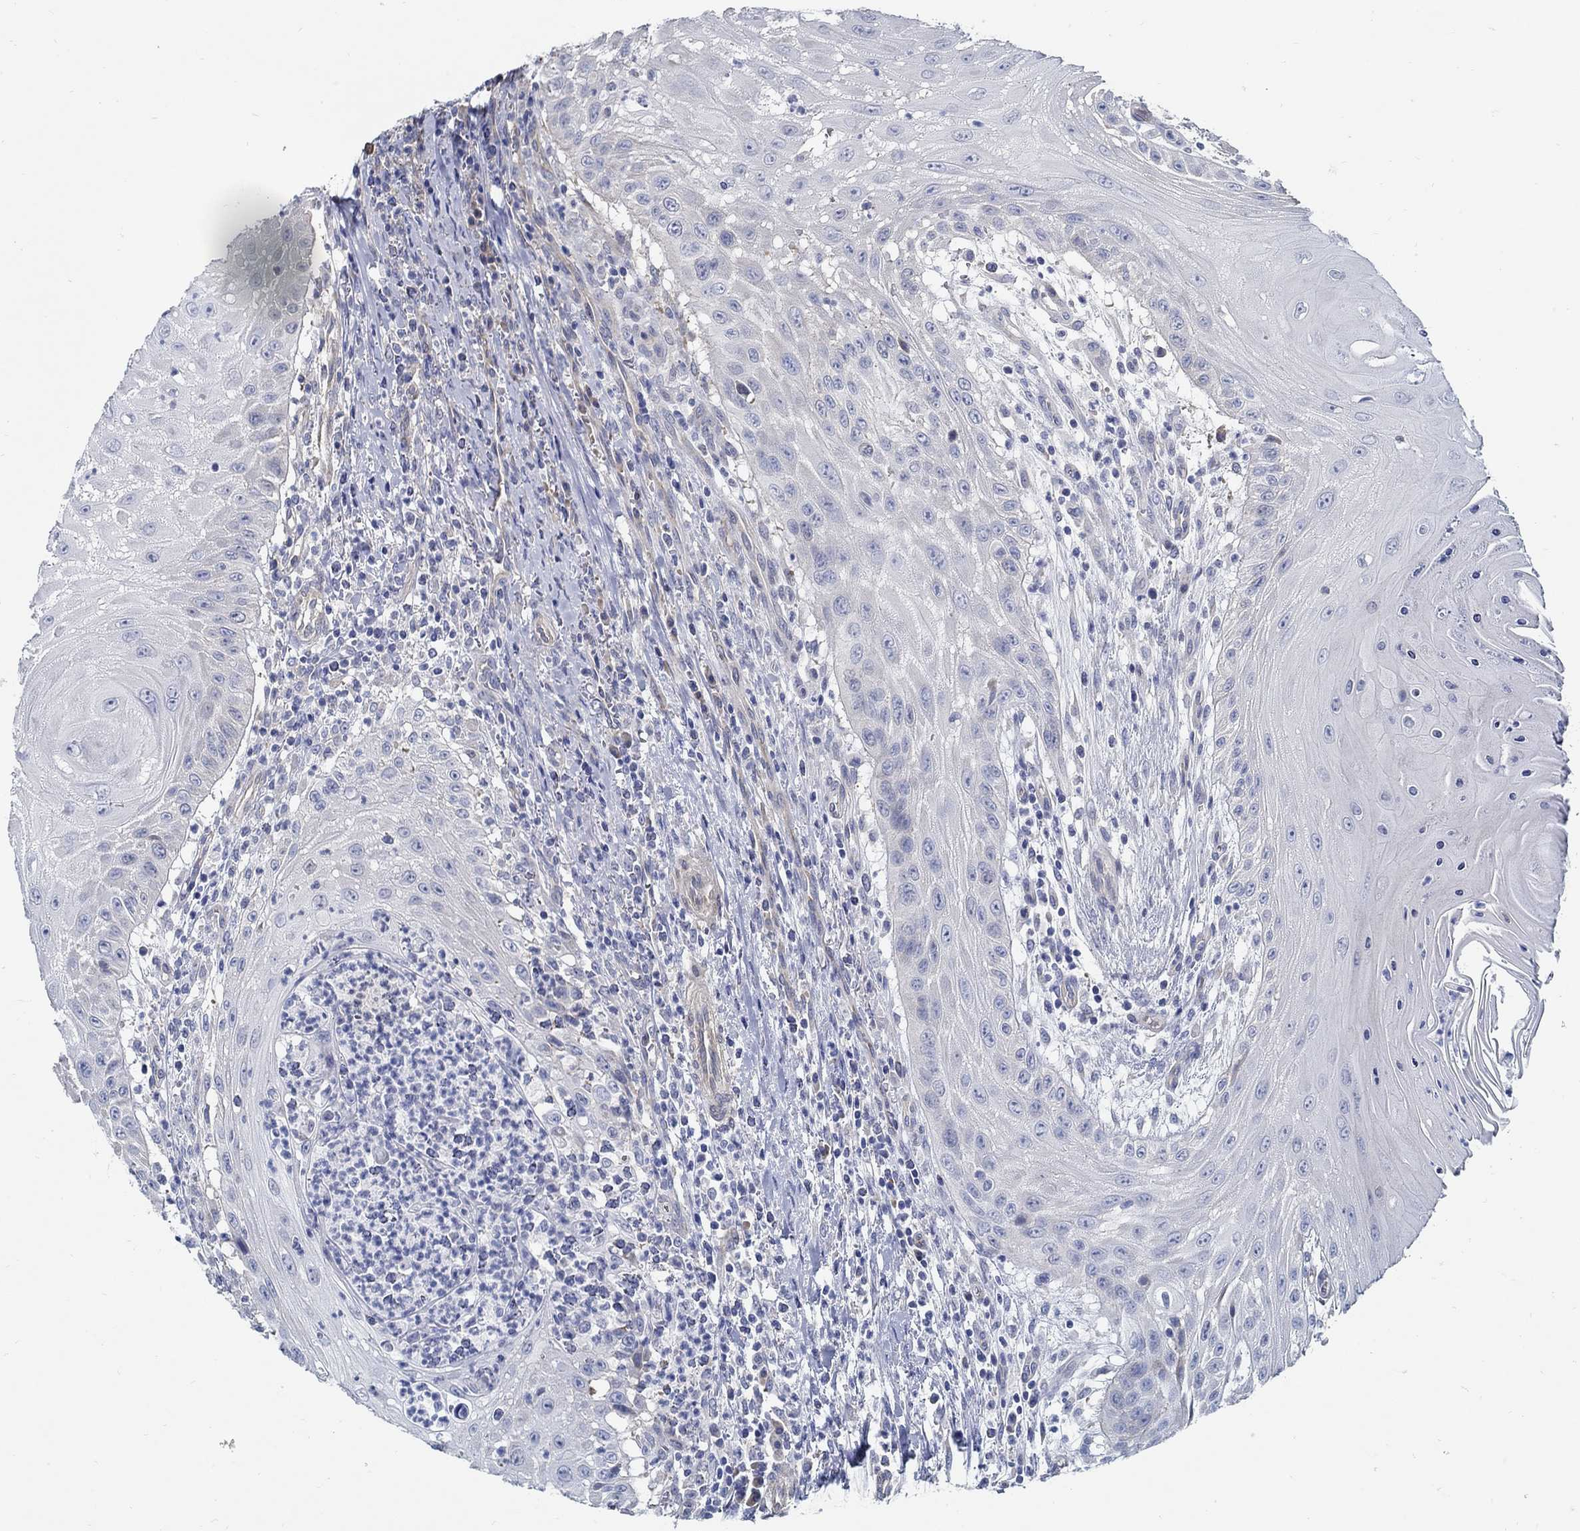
{"staining": {"intensity": "negative", "quantity": "none", "location": "none"}, "tissue": "head and neck cancer", "cell_type": "Tumor cells", "image_type": "cancer", "snomed": [{"axis": "morphology", "description": "Squamous cell carcinoma, NOS"}, {"axis": "topography", "description": "Oral tissue"}, {"axis": "topography", "description": "Head-Neck"}], "caption": "Head and neck cancer (squamous cell carcinoma) was stained to show a protein in brown. There is no significant staining in tumor cells. (Immunohistochemistry (ihc), brightfield microscopy, high magnification).", "gene": "C15orf39", "patient": {"sex": "male", "age": 58}}